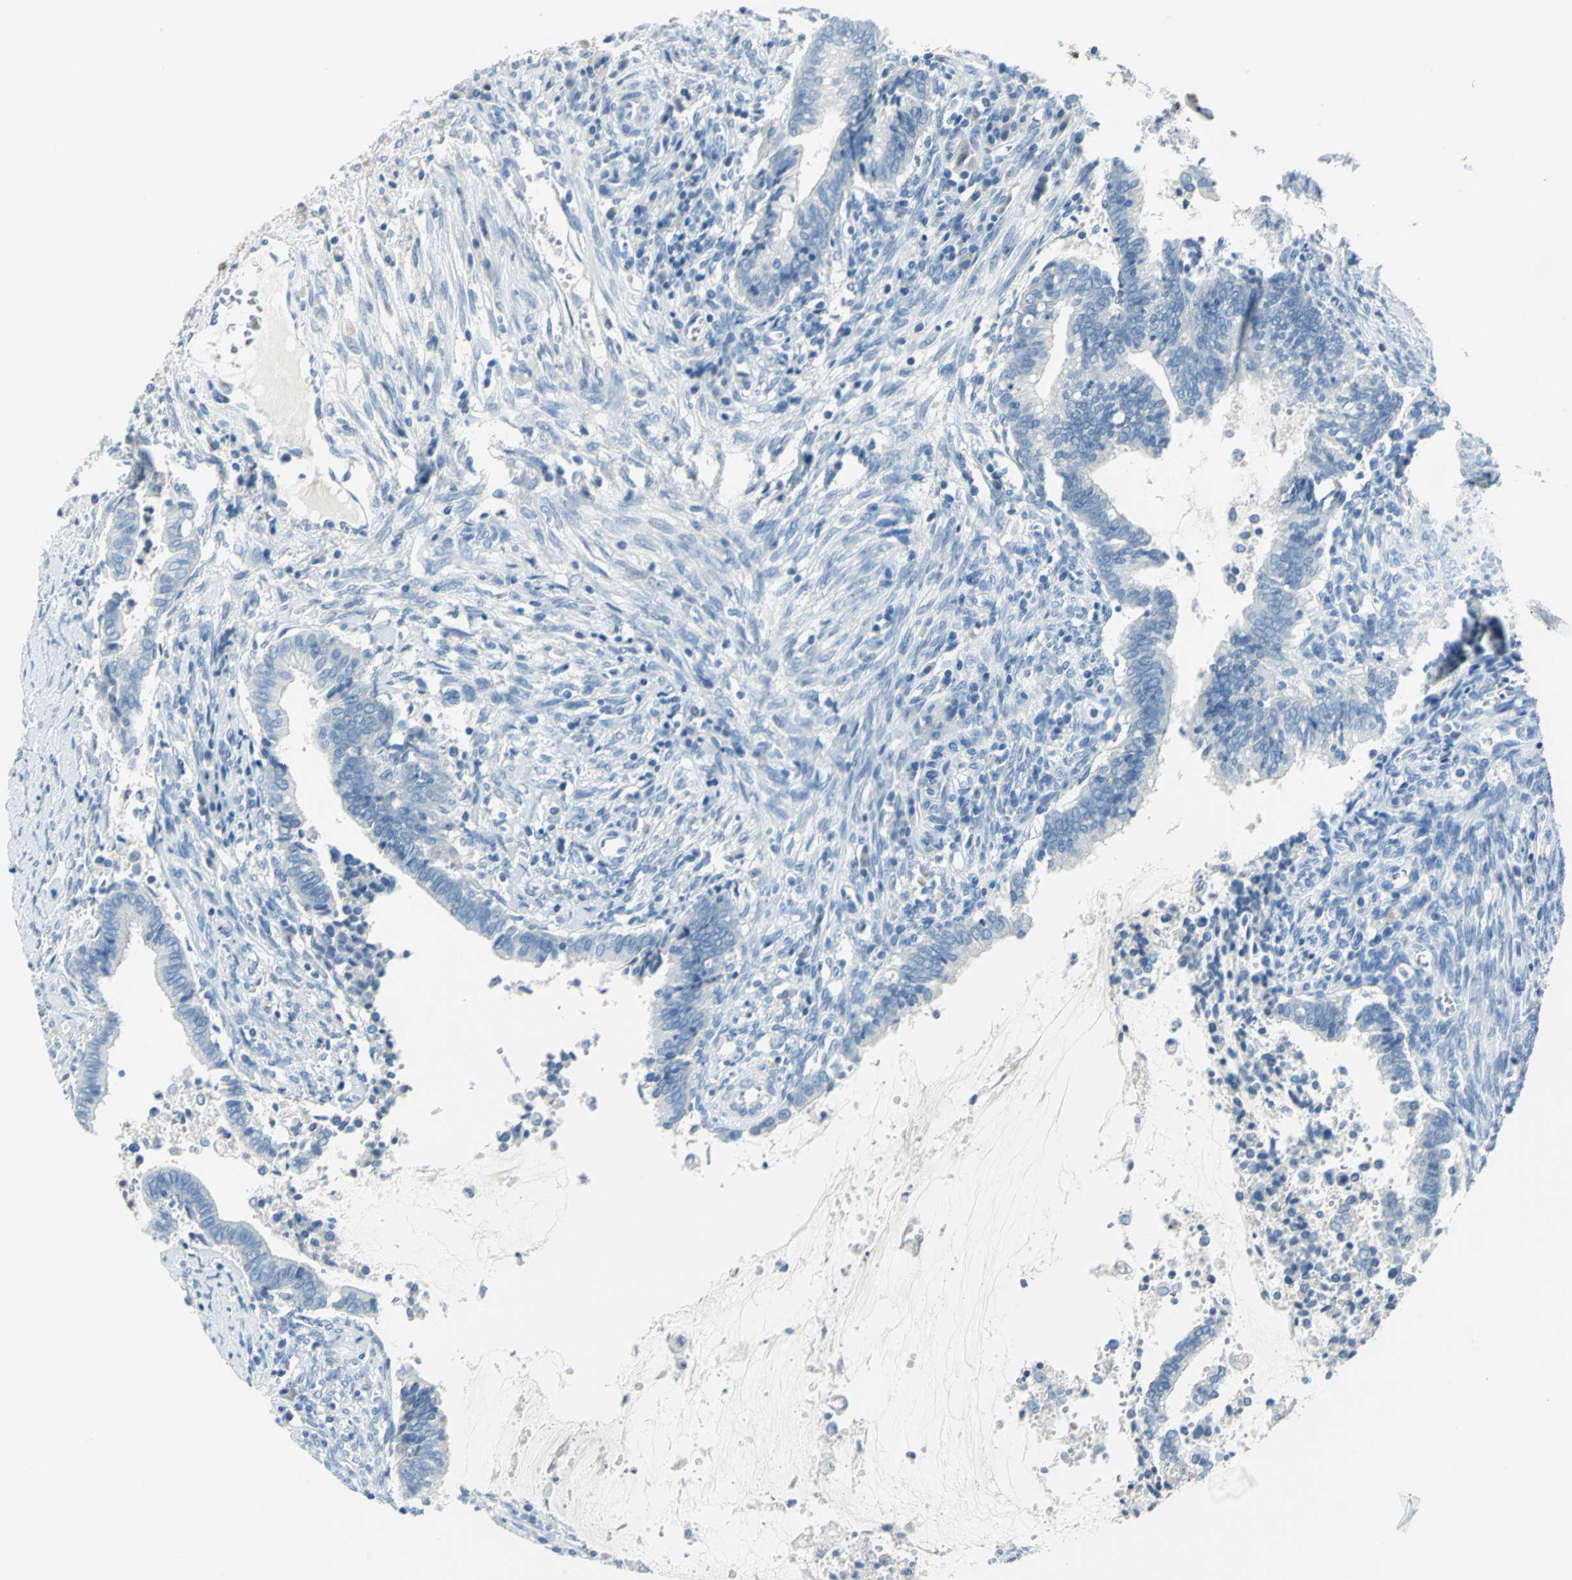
{"staining": {"intensity": "negative", "quantity": "none", "location": "none"}, "tissue": "cervical cancer", "cell_type": "Tumor cells", "image_type": "cancer", "snomed": [{"axis": "morphology", "description": "Adenocarcinoma, NOS"}, {"axis": "topography", "description": "Cervix"}], "caption": "Cervical cancer (adenocarcinoma) was stained to show a protein in brown. There is no significant positivity in tumor cells.", "gene": "PKLR", "patient": {"sex": "female", "age": 44}}